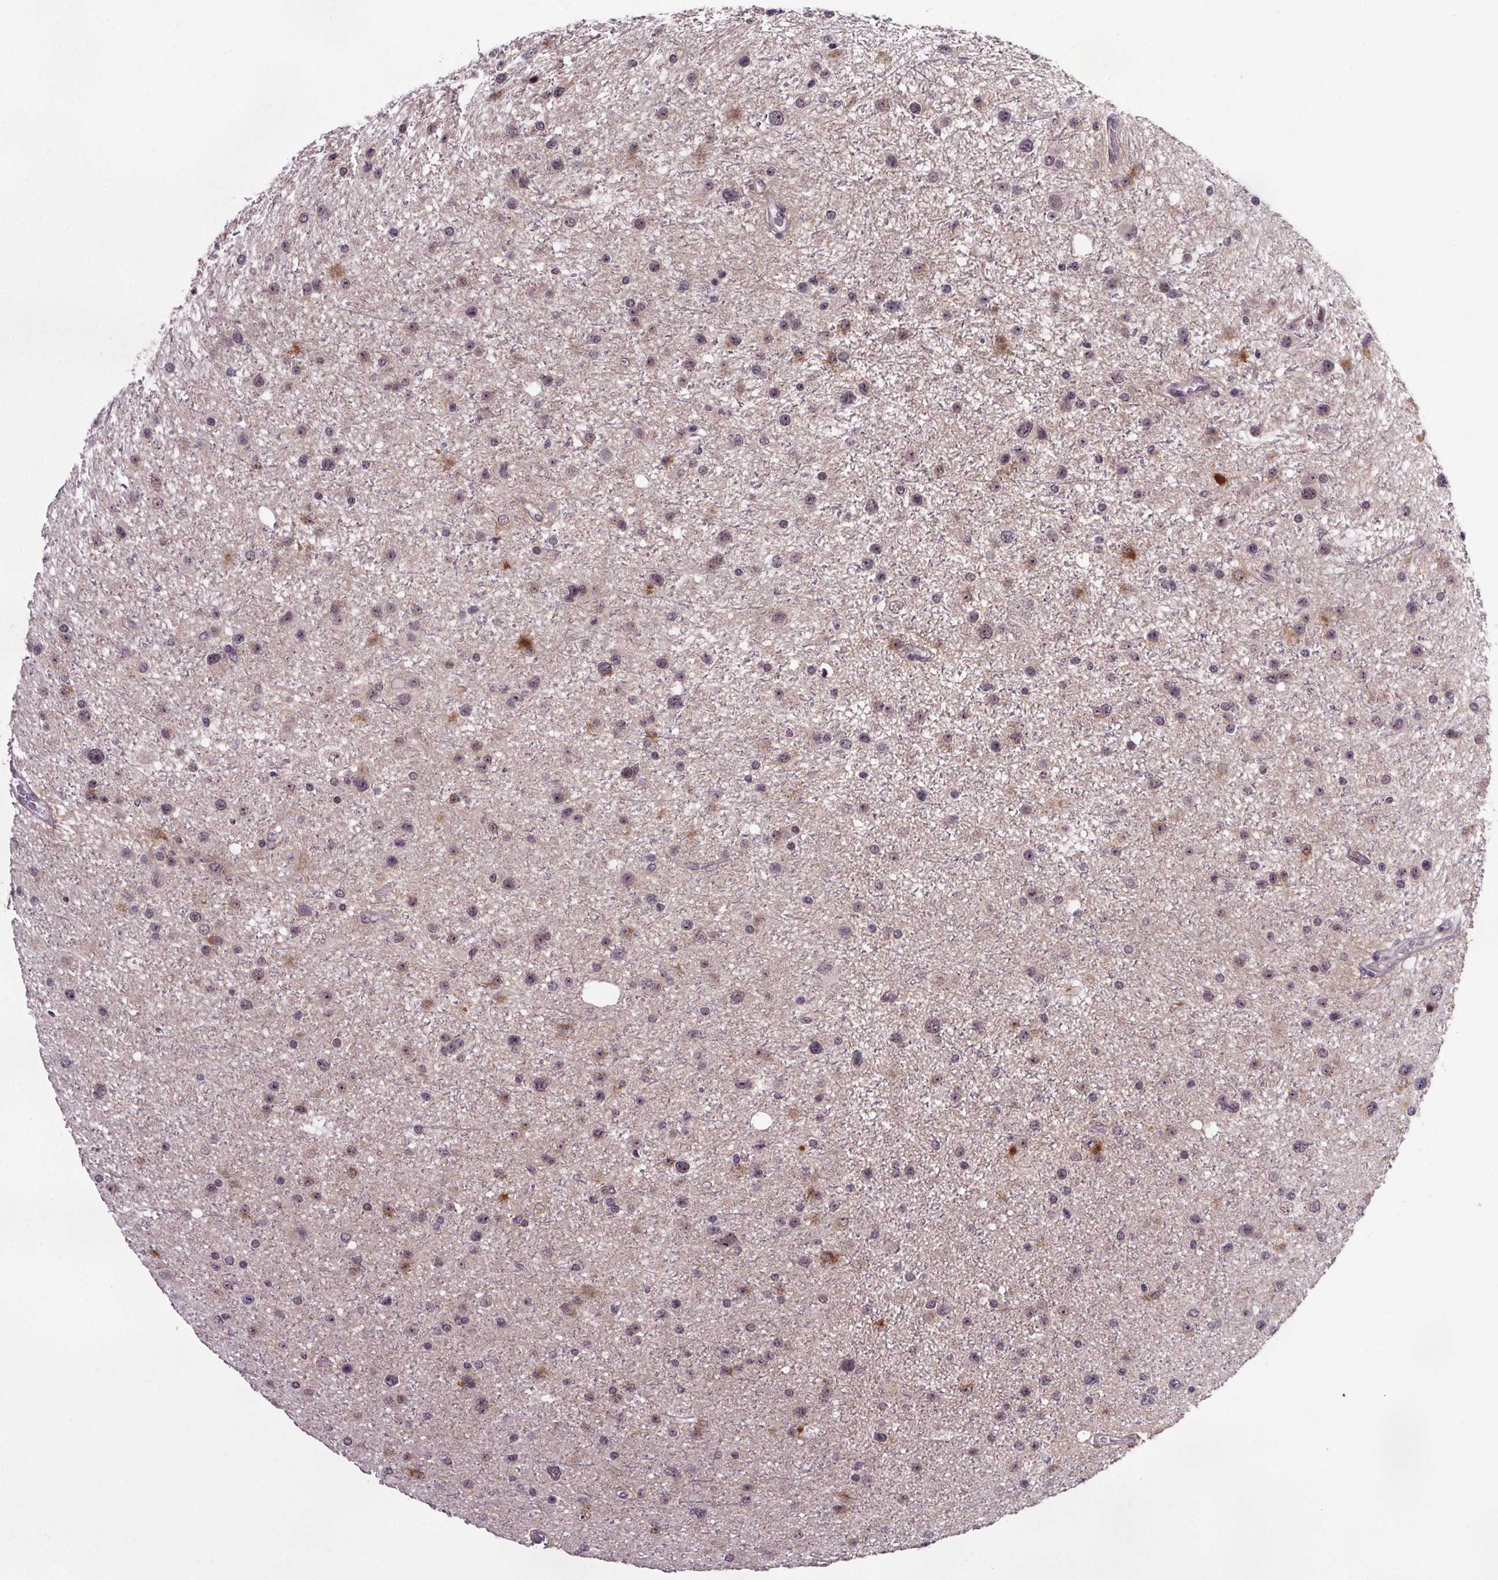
{"staining": {"intensity": "weak", "quantity": "25%-75%", "location": "nuclear"}, "tissue": "glioma", "cell_type": "Tumor cells", "image_type": "cancer", "snomed": [{"axis": "morphology", "description": "Glioma, malignant, Low grade"}, {"axis": "topography", "description": "Brain"}], "caption": "The micrograph exhibits staining of low-grade glioma (malignant), revealing weak nuclear protein staining (brown color) within tumor cells.", "gene": "ATMIN", "patient": {"sex": "female", "age": 32}}